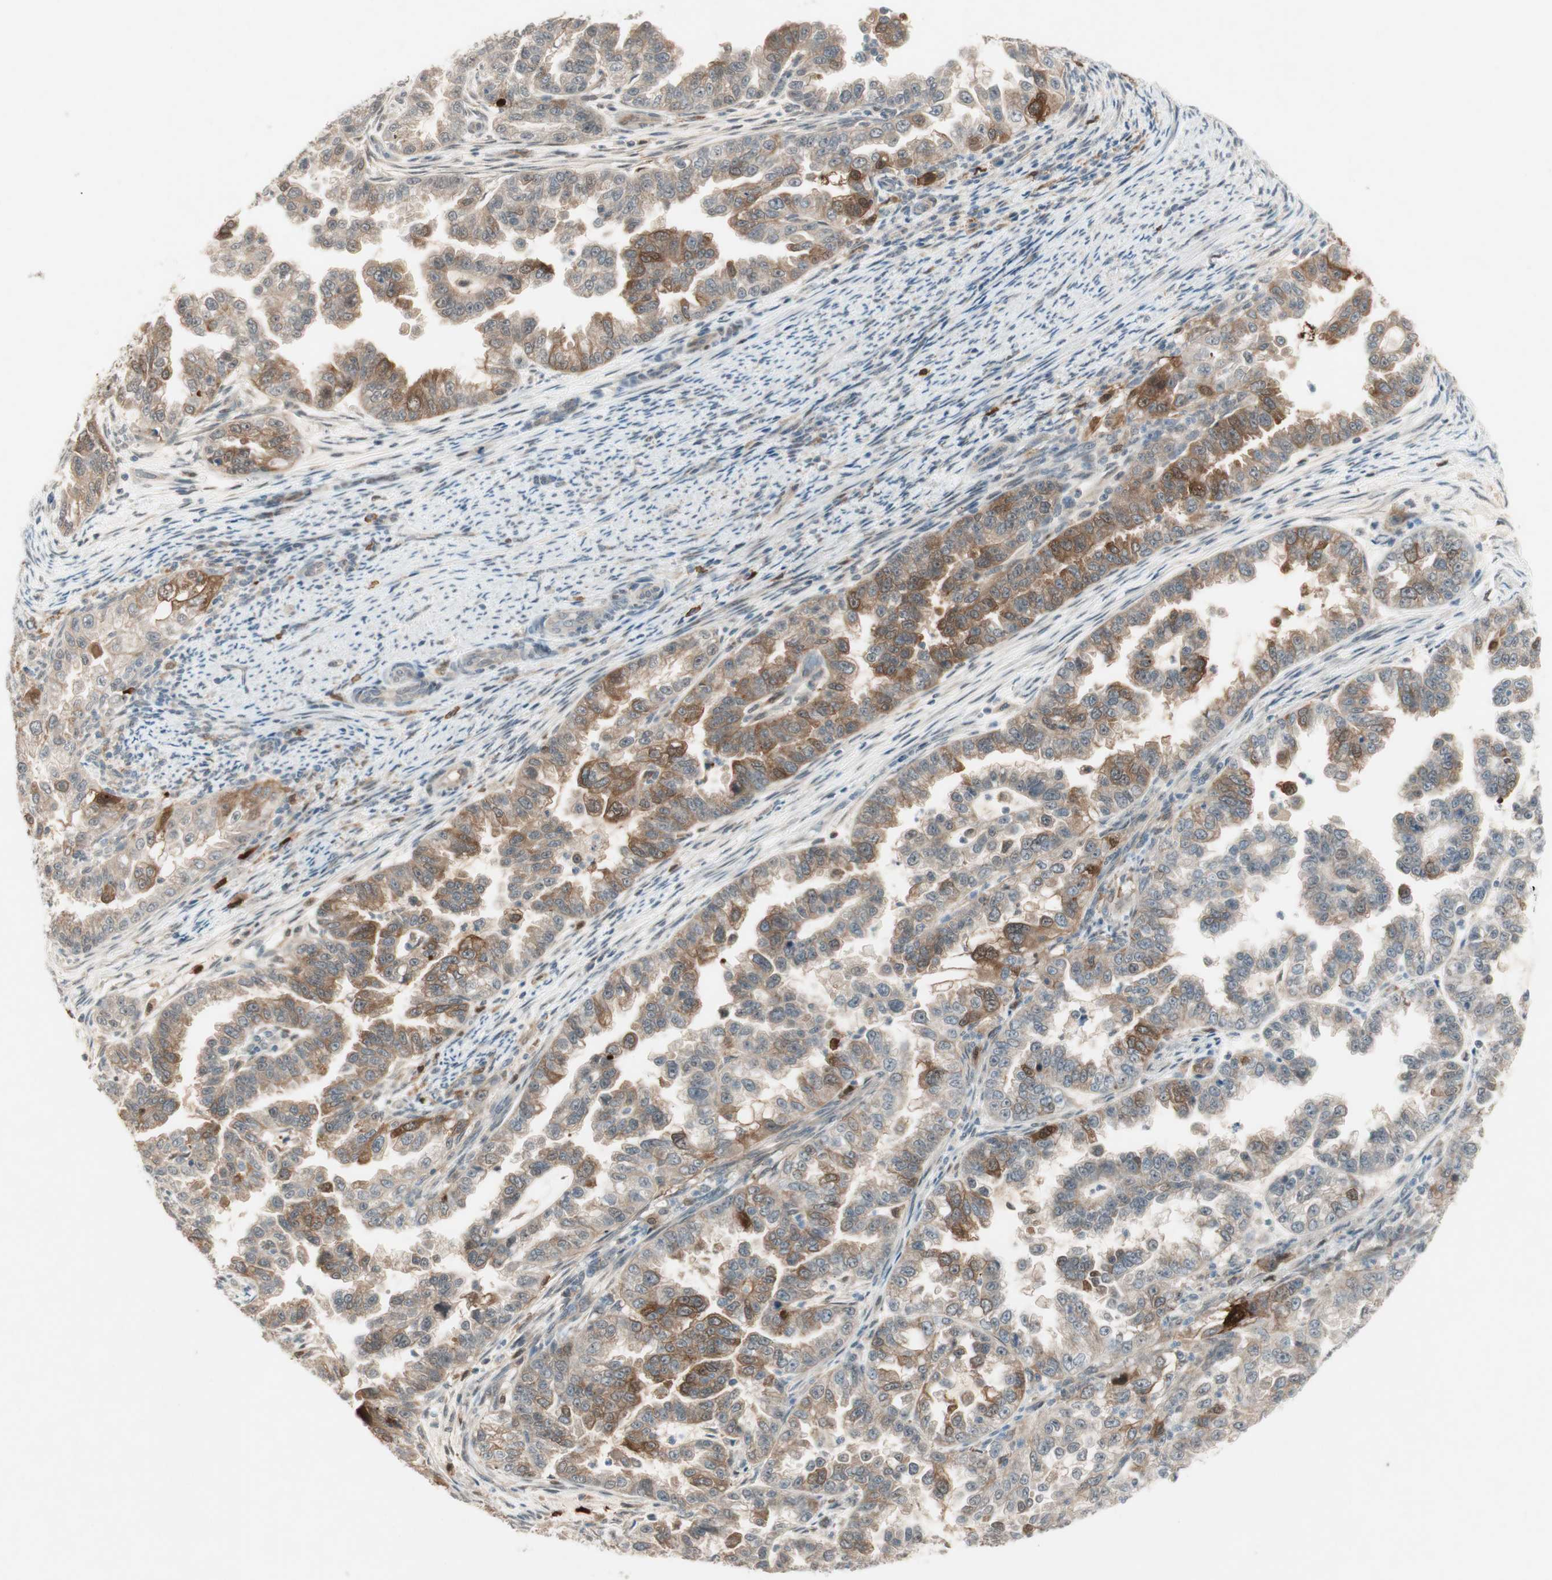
{"staining": {"intensity": "moderate", "quantity": ">75%", "location": "cytoplasmic/membranous"}, "tissue": "endometrial cancer", "cell_type": "Tumor cells", "image_type": "cancer", "snomed": [{"axis": "morphology", "description": "Adenocarcinoma, NOS"}, {"axis": "topography", "description": "Endometrium"}], "caption": "Immunohistochemical staining of human adenocarcinoma (endometrial) shows medium levels of moderate cytoplasmic/membranous protein staining in approximately >75% of tumor cells.", "gene": "RTL6", "patient": {"sex": "female", "age": 85}}